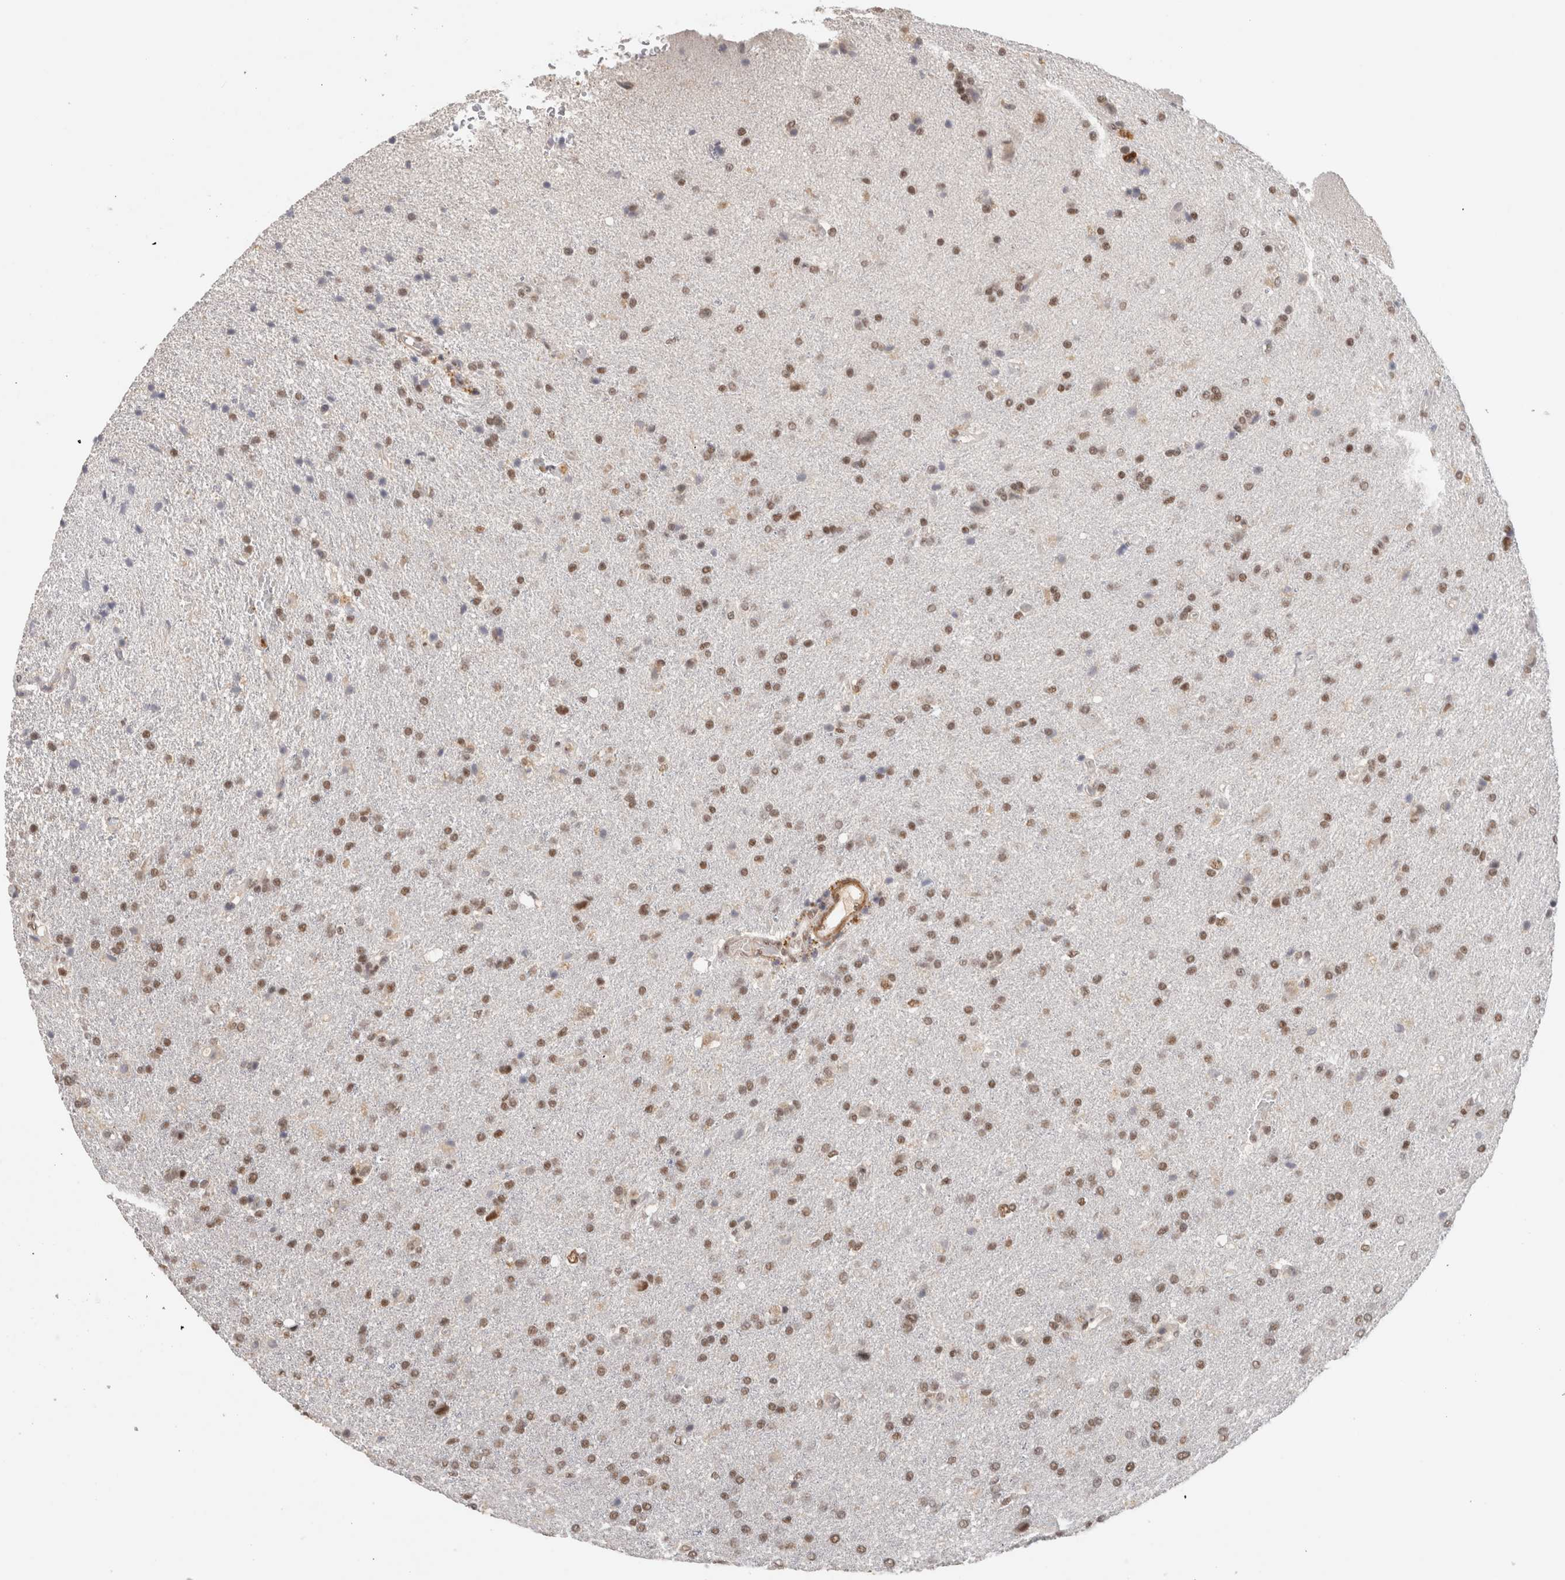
{"staining": {"intensity": "moderate", "quantity": "25%-75%", "location": "nuclear"}, "tissue": "glioma", "cell_type": "Tumor cells", "image_type": "cancer", "snomed": [{"axis": "morphology", "description": "Glioma, malignant, High grade"}, {"axis": "topography", "description": "Brain"}], "caption": "Malignant high-grade glioma stained with a brown dye reveals moderate nuclear positive expression in approximately 25%-75% of tumor cells.", "gene": "ZNF830", "patient": {"sex": "male", "age": 72}}